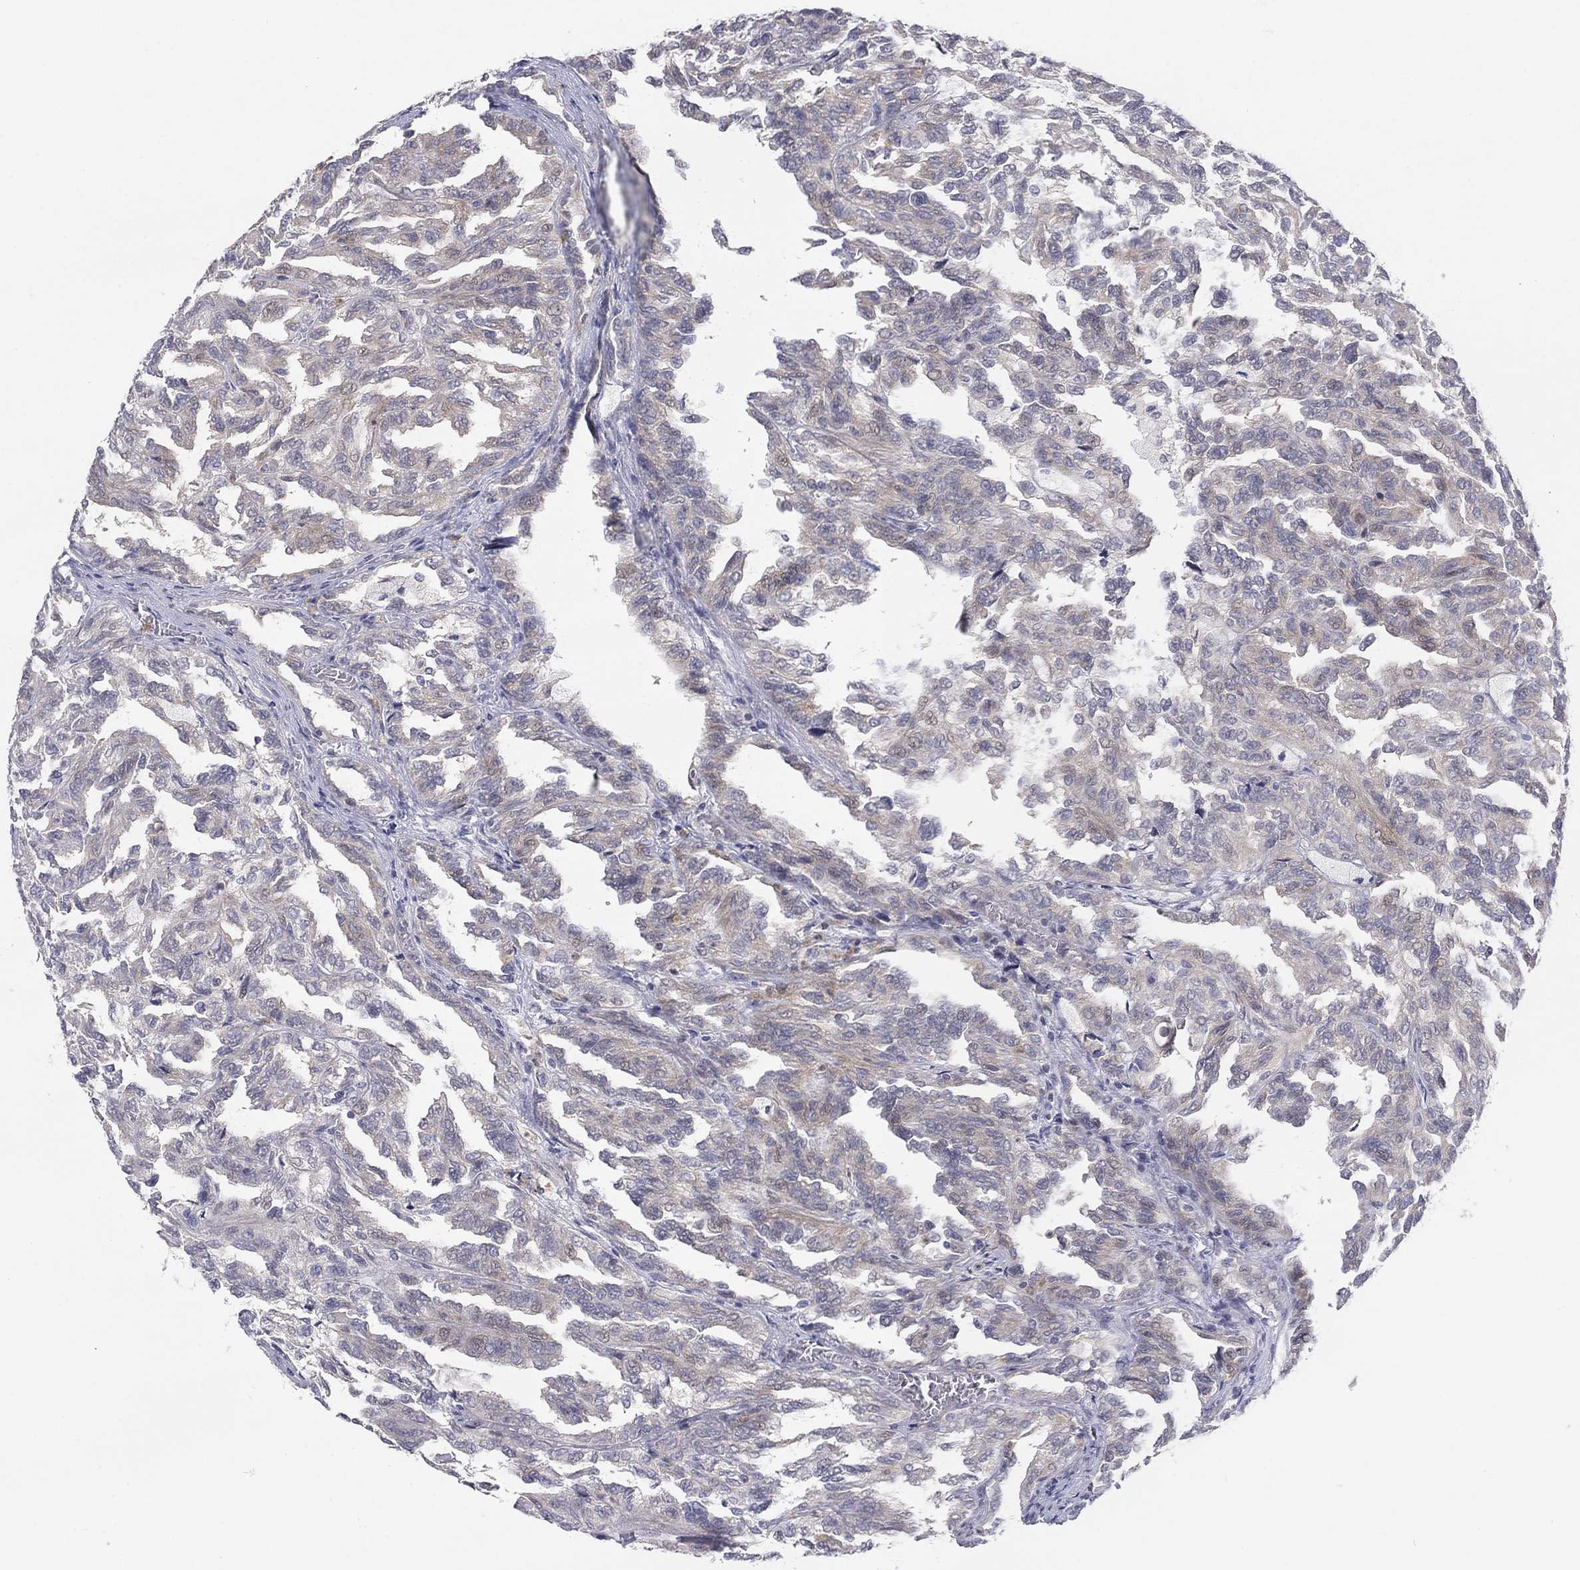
{"staining": {"intensity": "weak", "quantity": ">75%", "location": "cytoplasmic/membranous"}, "tissue": "renal cancer", "cell_type": "Tumor cells", "image_type": "cancer", "snomed": [{"axis": "morphology", "description": "Adenocarcinoma, NOS"}, {"axis": "topography", "description": "Kidney"}], "caption": "IHC image of human renal adenocarcinoma stained for a protein (brown), which exhibits low levels of weak cytoplasmic/membranous expression in approximately >75% of tumor cells.", "gene": "AMN1", "patient": {"sex": "male", "age": 79}}